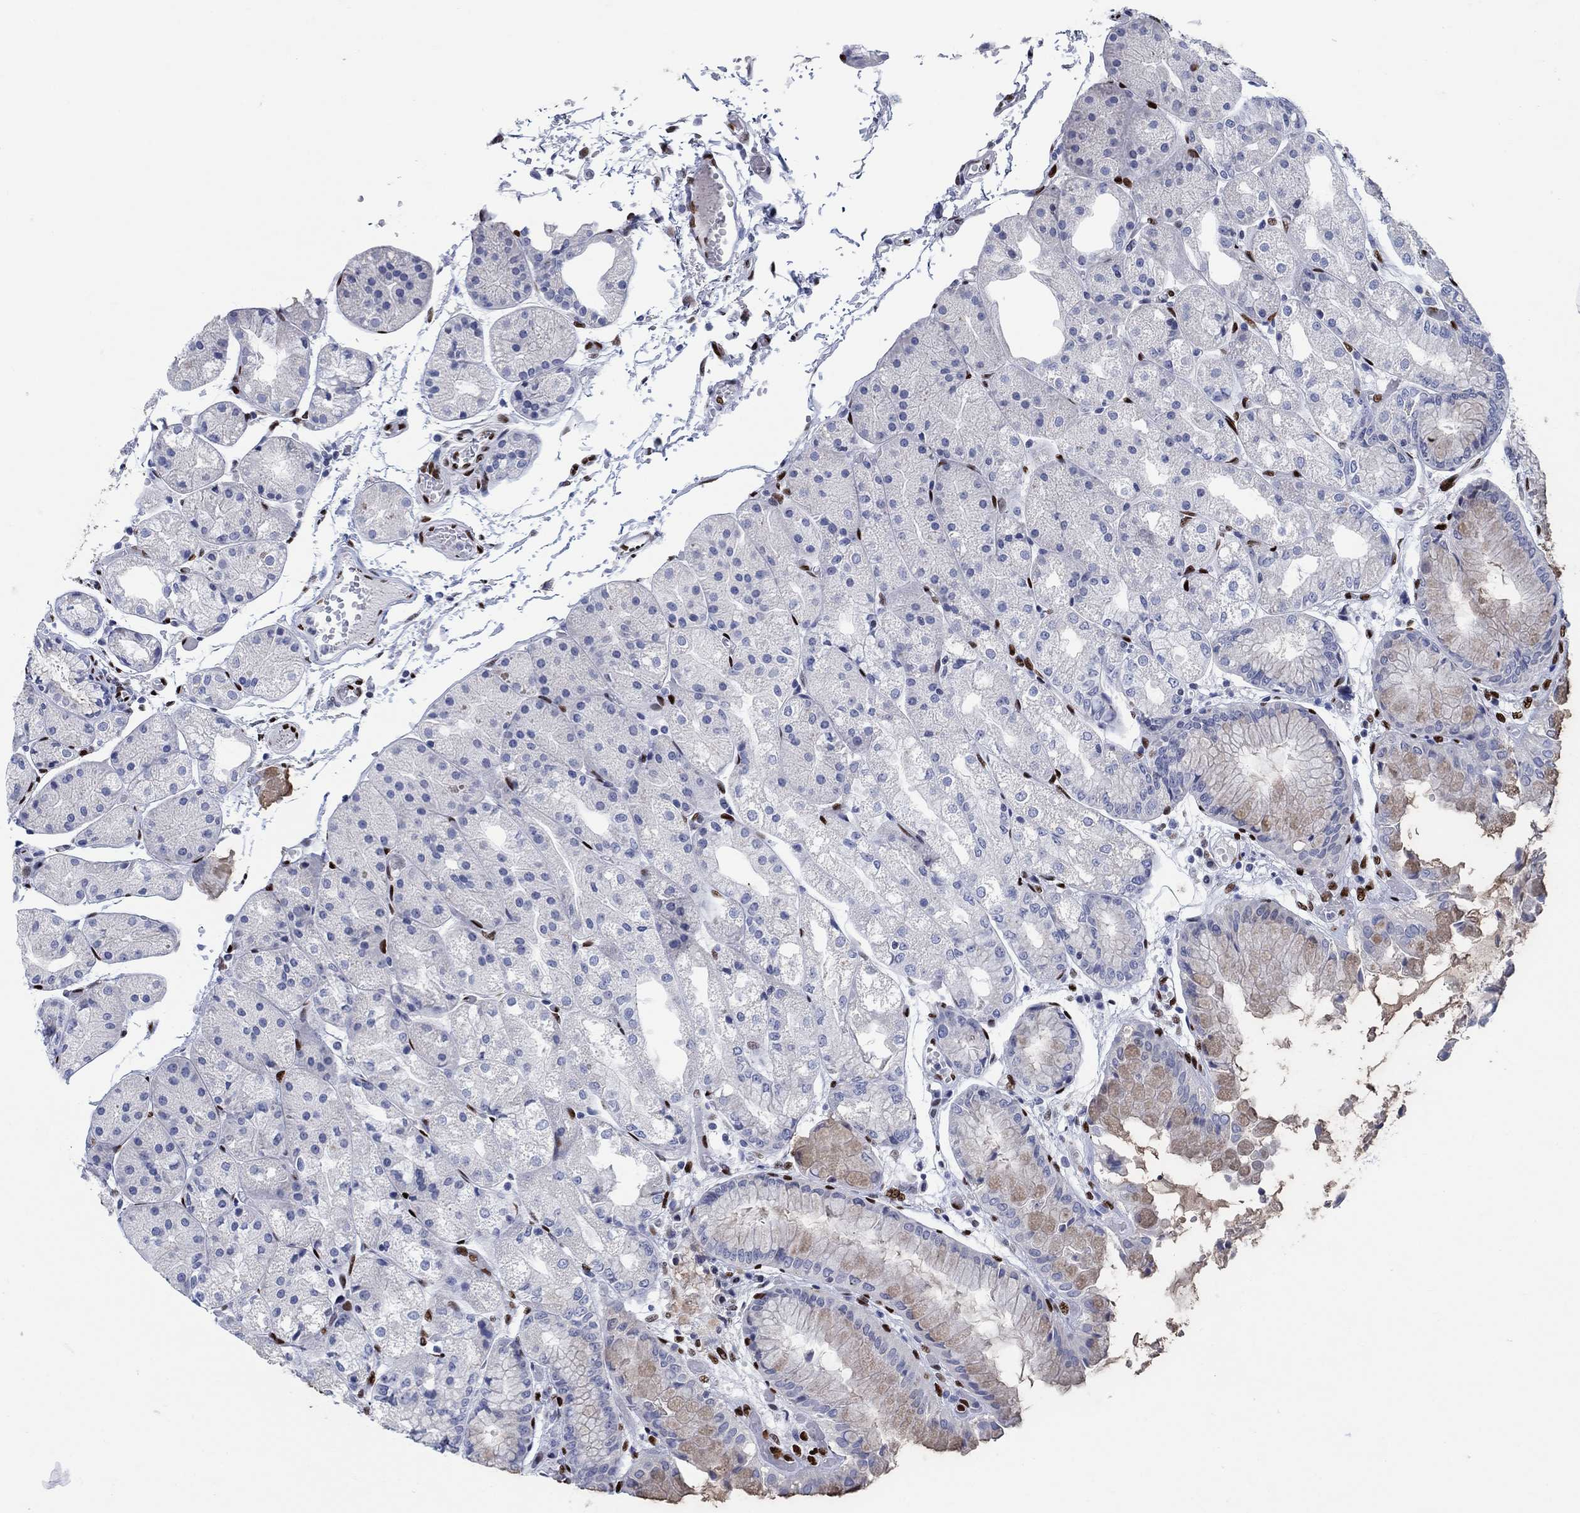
{"staining": {"intensity": "weak", "quantity": "<25%", "location": "cytoplasmic/membranous"}, "tissue": "stomach", "cell_type": "Glandular cells", "image_type": "normal", "snomed": [{"axis": "morphology", "description": "Normal tissue, NOS"}, {"axis": "topography", "description": "Stomach, upper"}], "caption": "There is no significant positivity in glandular cells of stomach. (Stains: DAB (3,3'-diaminobenzidine) immunohistochemistry with hematoxylin counter stain, Microscopy: brightfield microscopy at high magnification).", "gene": "ZEB1", "patient": {"sex": "male", "age": 72}}